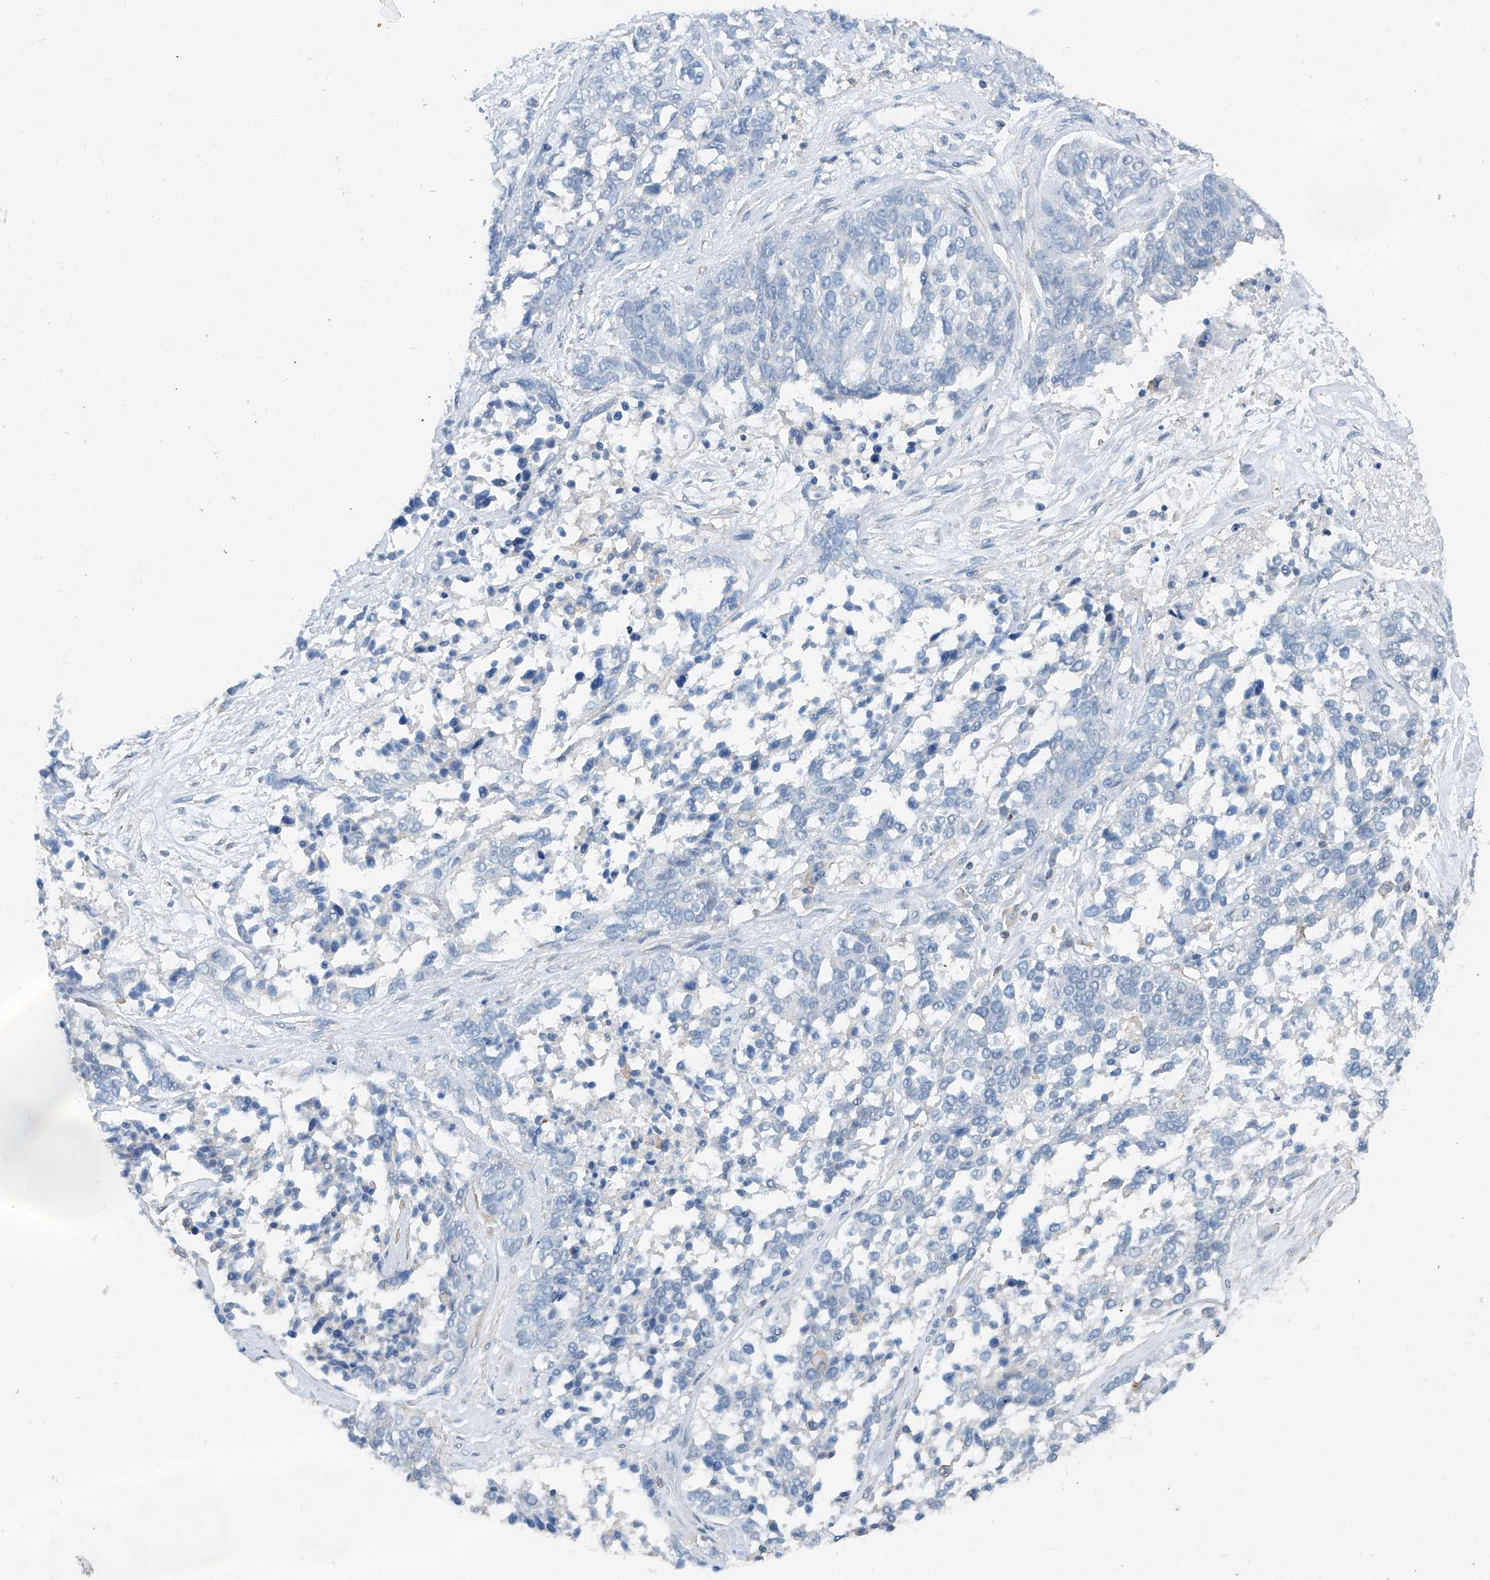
{"staining": {"intensity": "negative", "quantity": "none", "location": "none"}, "tissue": "ovarian cancer", "cell_type": "Tumor cells", "image_type": "cancer", "snomed": [{"axis": "morphology", "description": "Cystadenocarcinoma, serous, NOS"}, {"axis": "topography", "description": "Ovary"}], "caption": "The micrograph reveals no staining of tumor cells in ovarian serous cystadenocarcinoma. (Brightfield microscopy of DAB immunohistochemistry (IHC) at high magnification).", "gene": "ANKRD34A", "patient": {"sex": "female", "age": 44}}